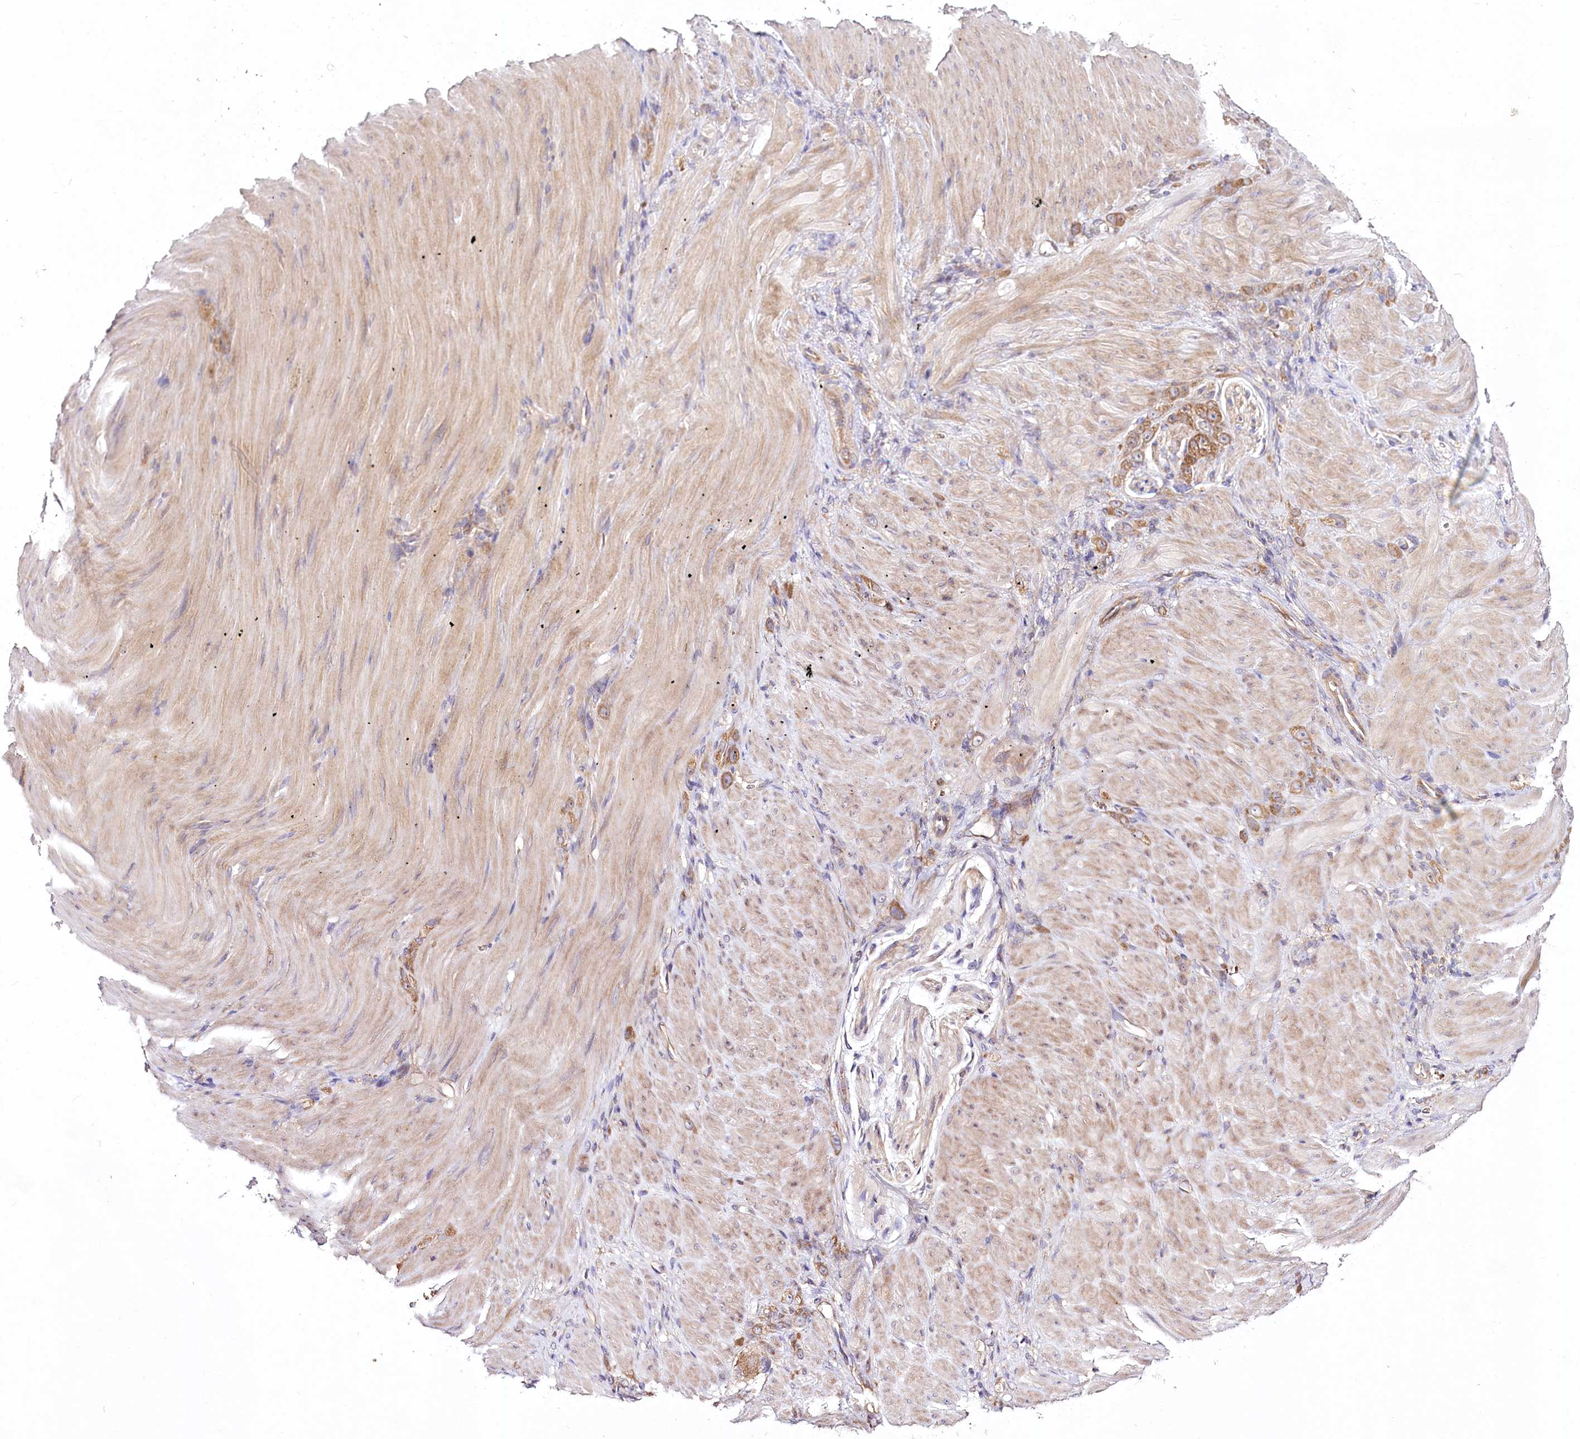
{"staining": {"intensity": "moderate", "quantity": ">75%", "location": "cytoplasmic/membranous"}, "tissue": "stomach cancer", "cell_type": "Tumor cells", "image_type": "cancer", "snomed": [{"axis": "morphology", "description": "Normal tissue, NOS"}, {"axis": "morphology", "description": "Adenocarcinoma, NOS"}, {"axis": "topography", "description": "Stomach"}], "caption": "Immunohistochemical staining of human adenocarcinoma (stomach) exhibits moderate cytoplasmic/membranous protein positivity in approximately >75% of tumor cells.", "gene": "PYROXD1", "patient": {"sex": "male", "age": 82}}